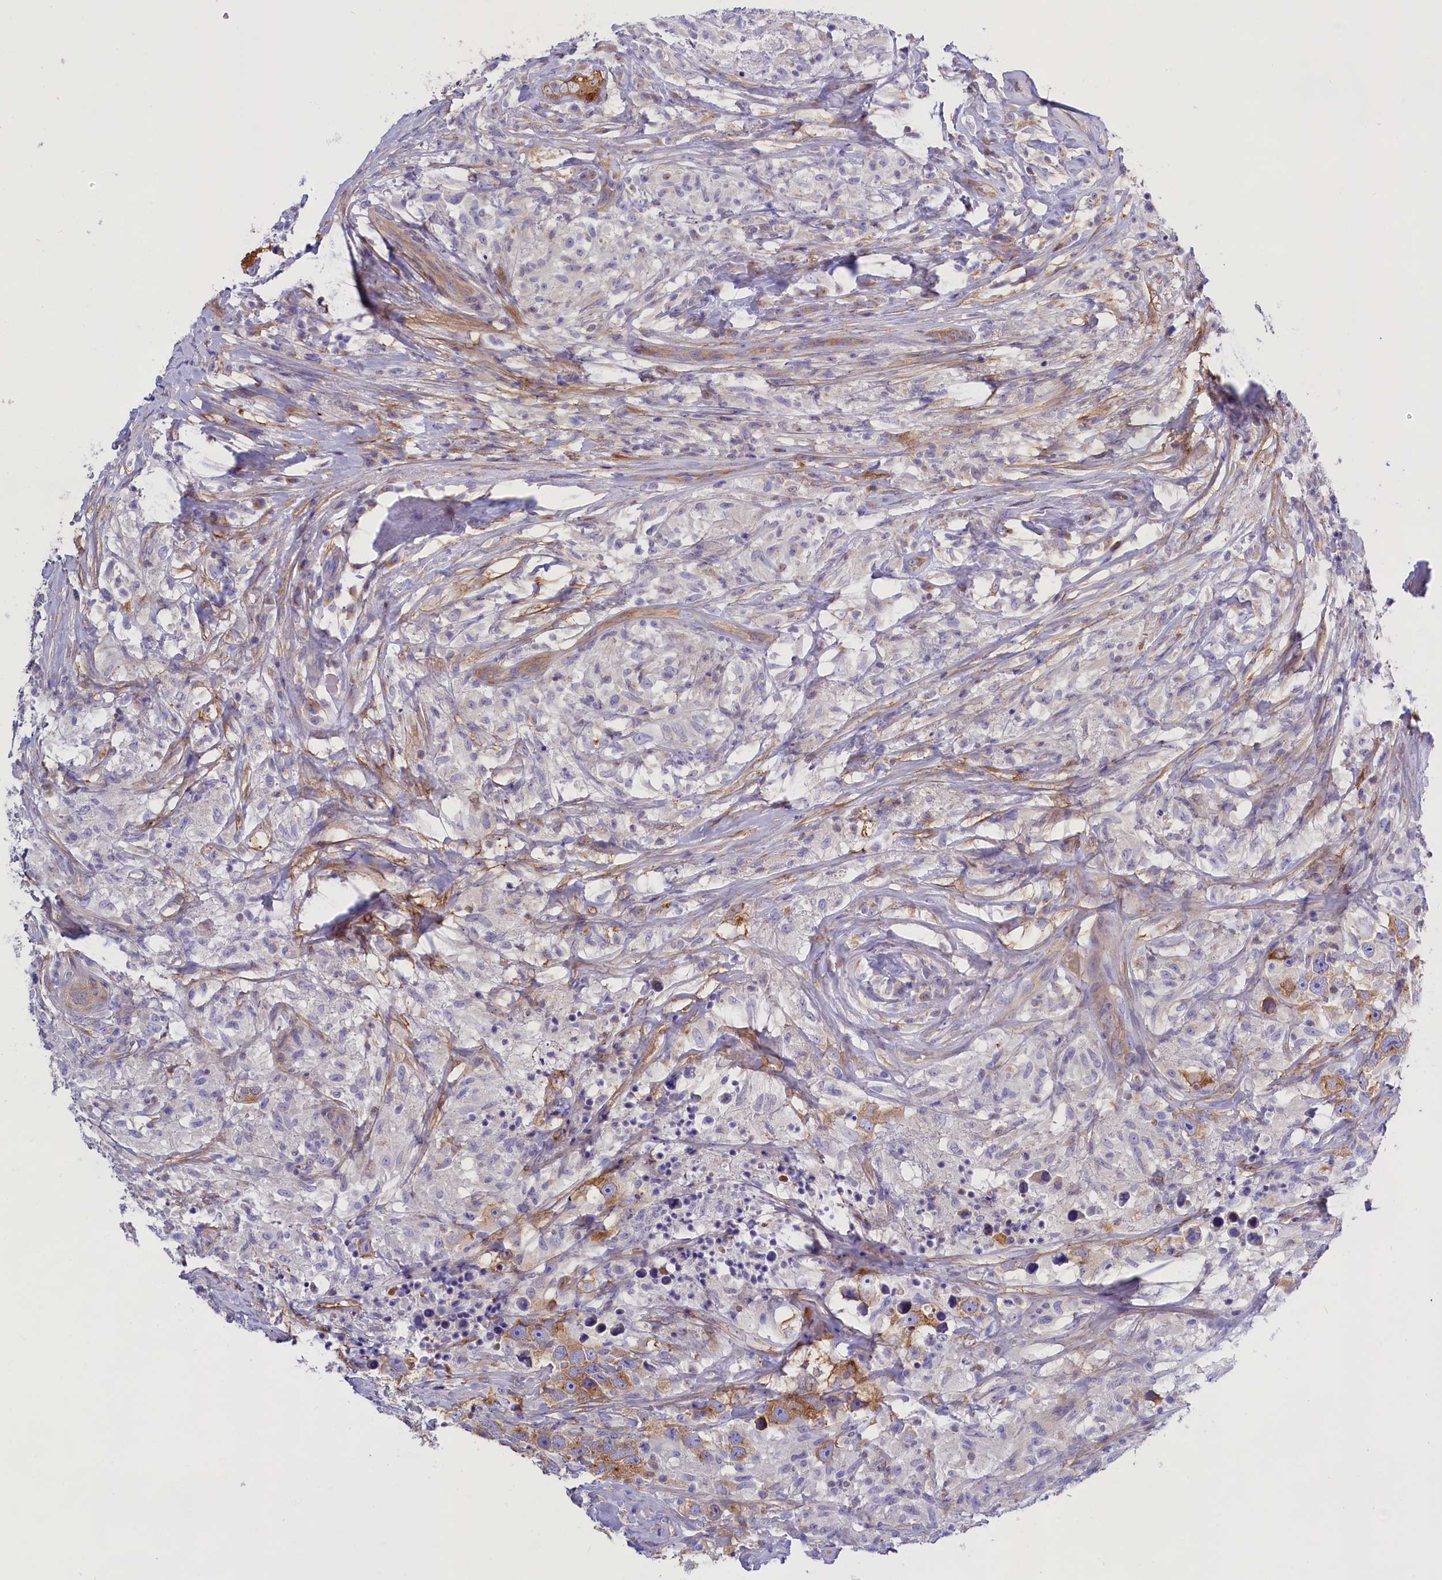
{"staining": {"intensity": "moderate", "quantity": "<25%", "location": "cytoplasmic/membranous"}, "tissue": "testis cancer", "cell_type": "Tumor cells", "image_type": "cancer", "snomed": [{"axis": "morphology", "description": "Seminoma, NOS"}, {"axis": "topography", "description": "Testis"}], "caption": "Testis cancer was stained to show a protein in brown. There is low levels of moderate cytoplasmic/membranous expression in about <25% of tumor cells. The staining was performed using DAB (3,3'-diaminobenzidine) to visualize the protein expression in brown, while the nuclei were stained in blue with hematoxylin (Magnification: 20x).", "gene": "PPP1R13L", "patient": {"sex": "male", "age": 49}}